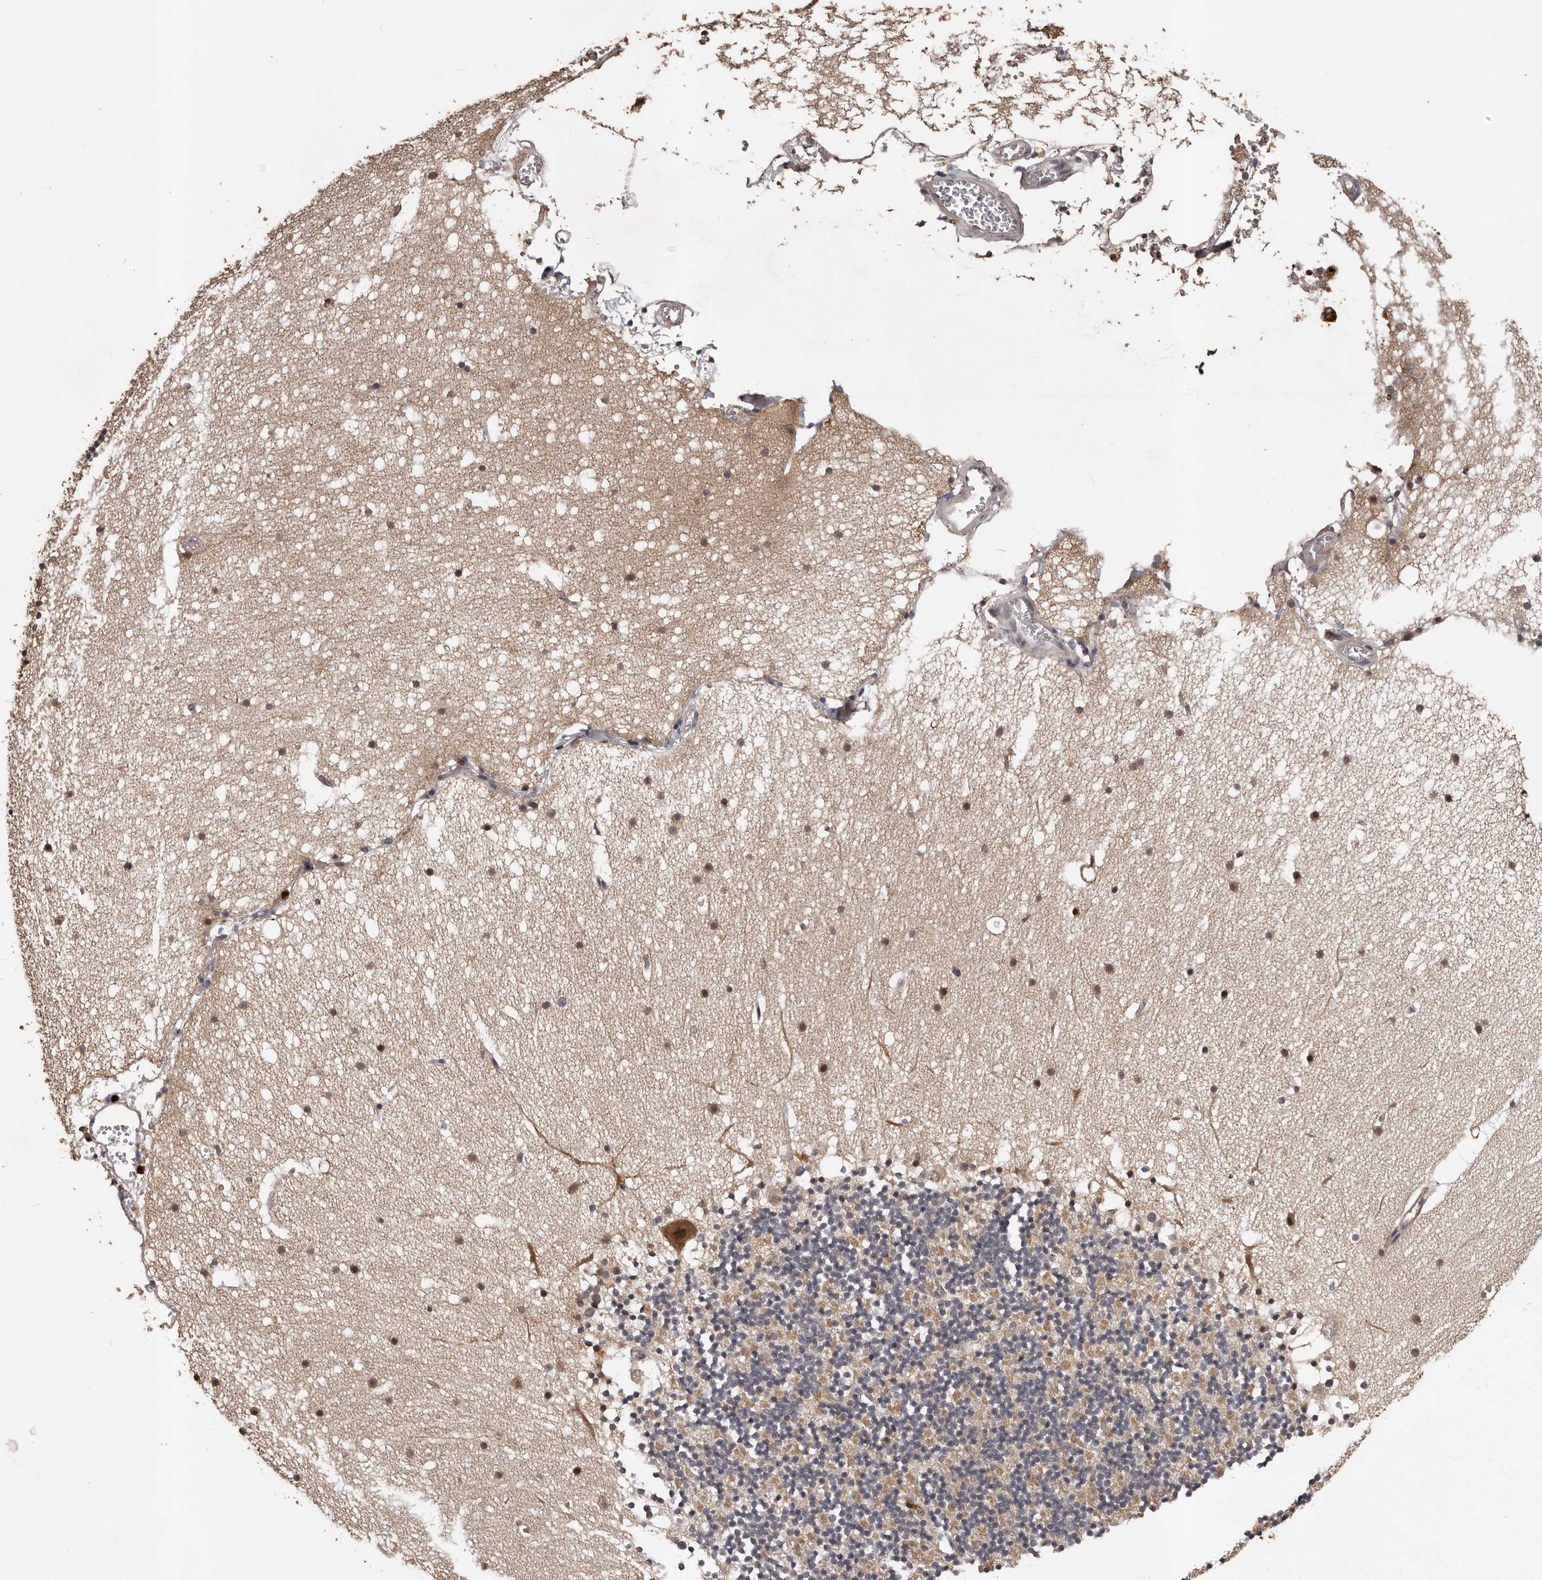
{"staining": {"intensity": "moderate", "quantity": "25%-75%", "location": "cytoplasmic/membranous,nuclear"}, "tissue": "cerebellum", "cell_type": "Cells in granular layer", "image_type": "normal", "snomed": [{"axis": "morphology", "description": "Normal tissue, NOS"}, {"axis": "topography", "description": "Cerebellum"}], "caption": "Protein positivity by IHC reveals moderate cytoplasmic/membranous,nuclear staining in approximately 25%-75% of cells in granular layer in normal cerebellum.", "gene": "VPS37A", "patient": {"sex": "male", "age": 57}}